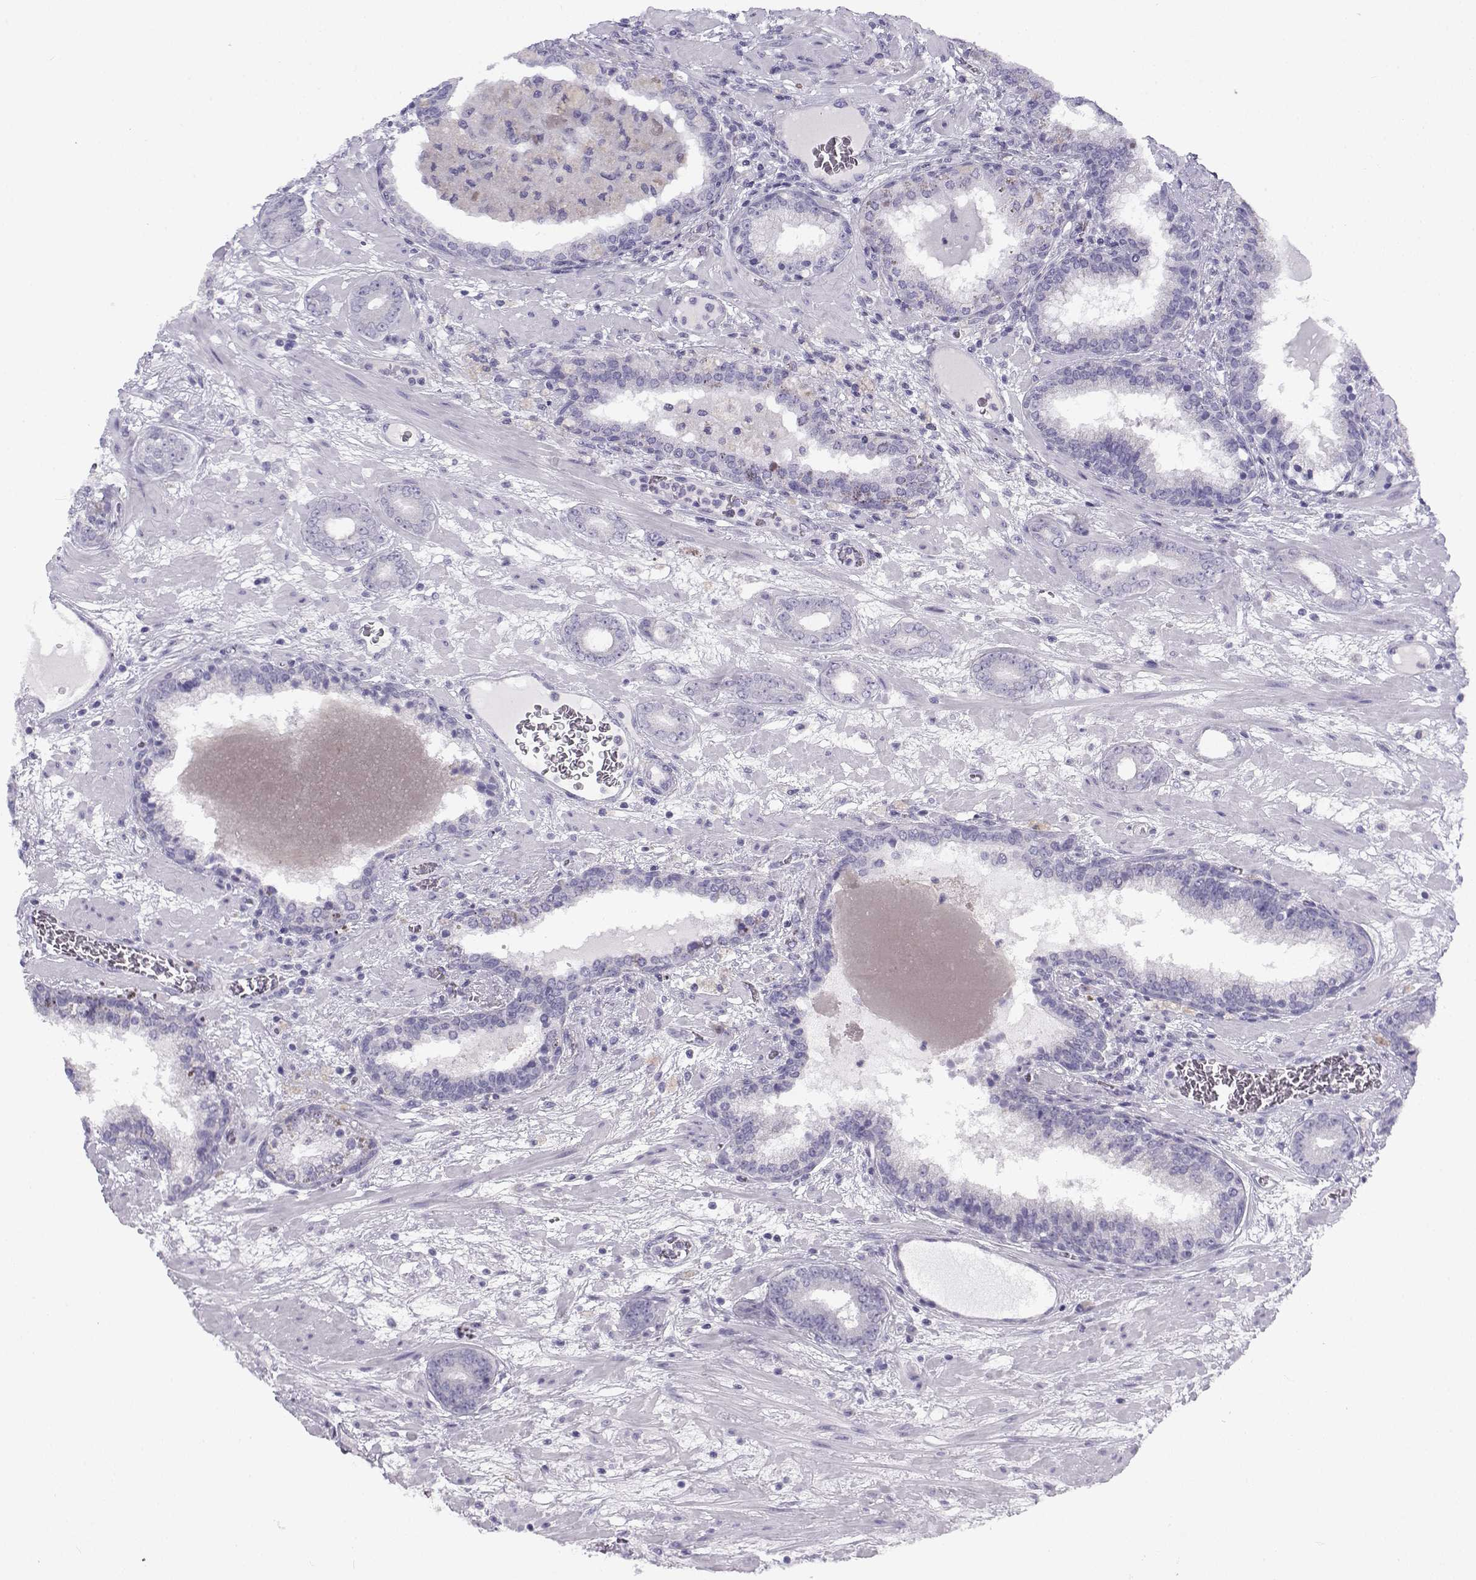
{"staining": {"intensity": "negative", "quantity": "none", "location": "none"}, "tissue": "prostate cancer", "cell_type": "Tumor cells", "image_type": "cancer", "snomed": [{"axis": "morphology", "description": "Adenocarcinoma, Low grade"}, {"axis": "topography", "description": "Prostate"}], "caption": "Human prostate low-grade adenocarcinoma stained for a protein using immunohistochemistry shows no staining in tumor cells.", "gene": "FAM166A", "patient": {"sex": "male", "age": 60}}